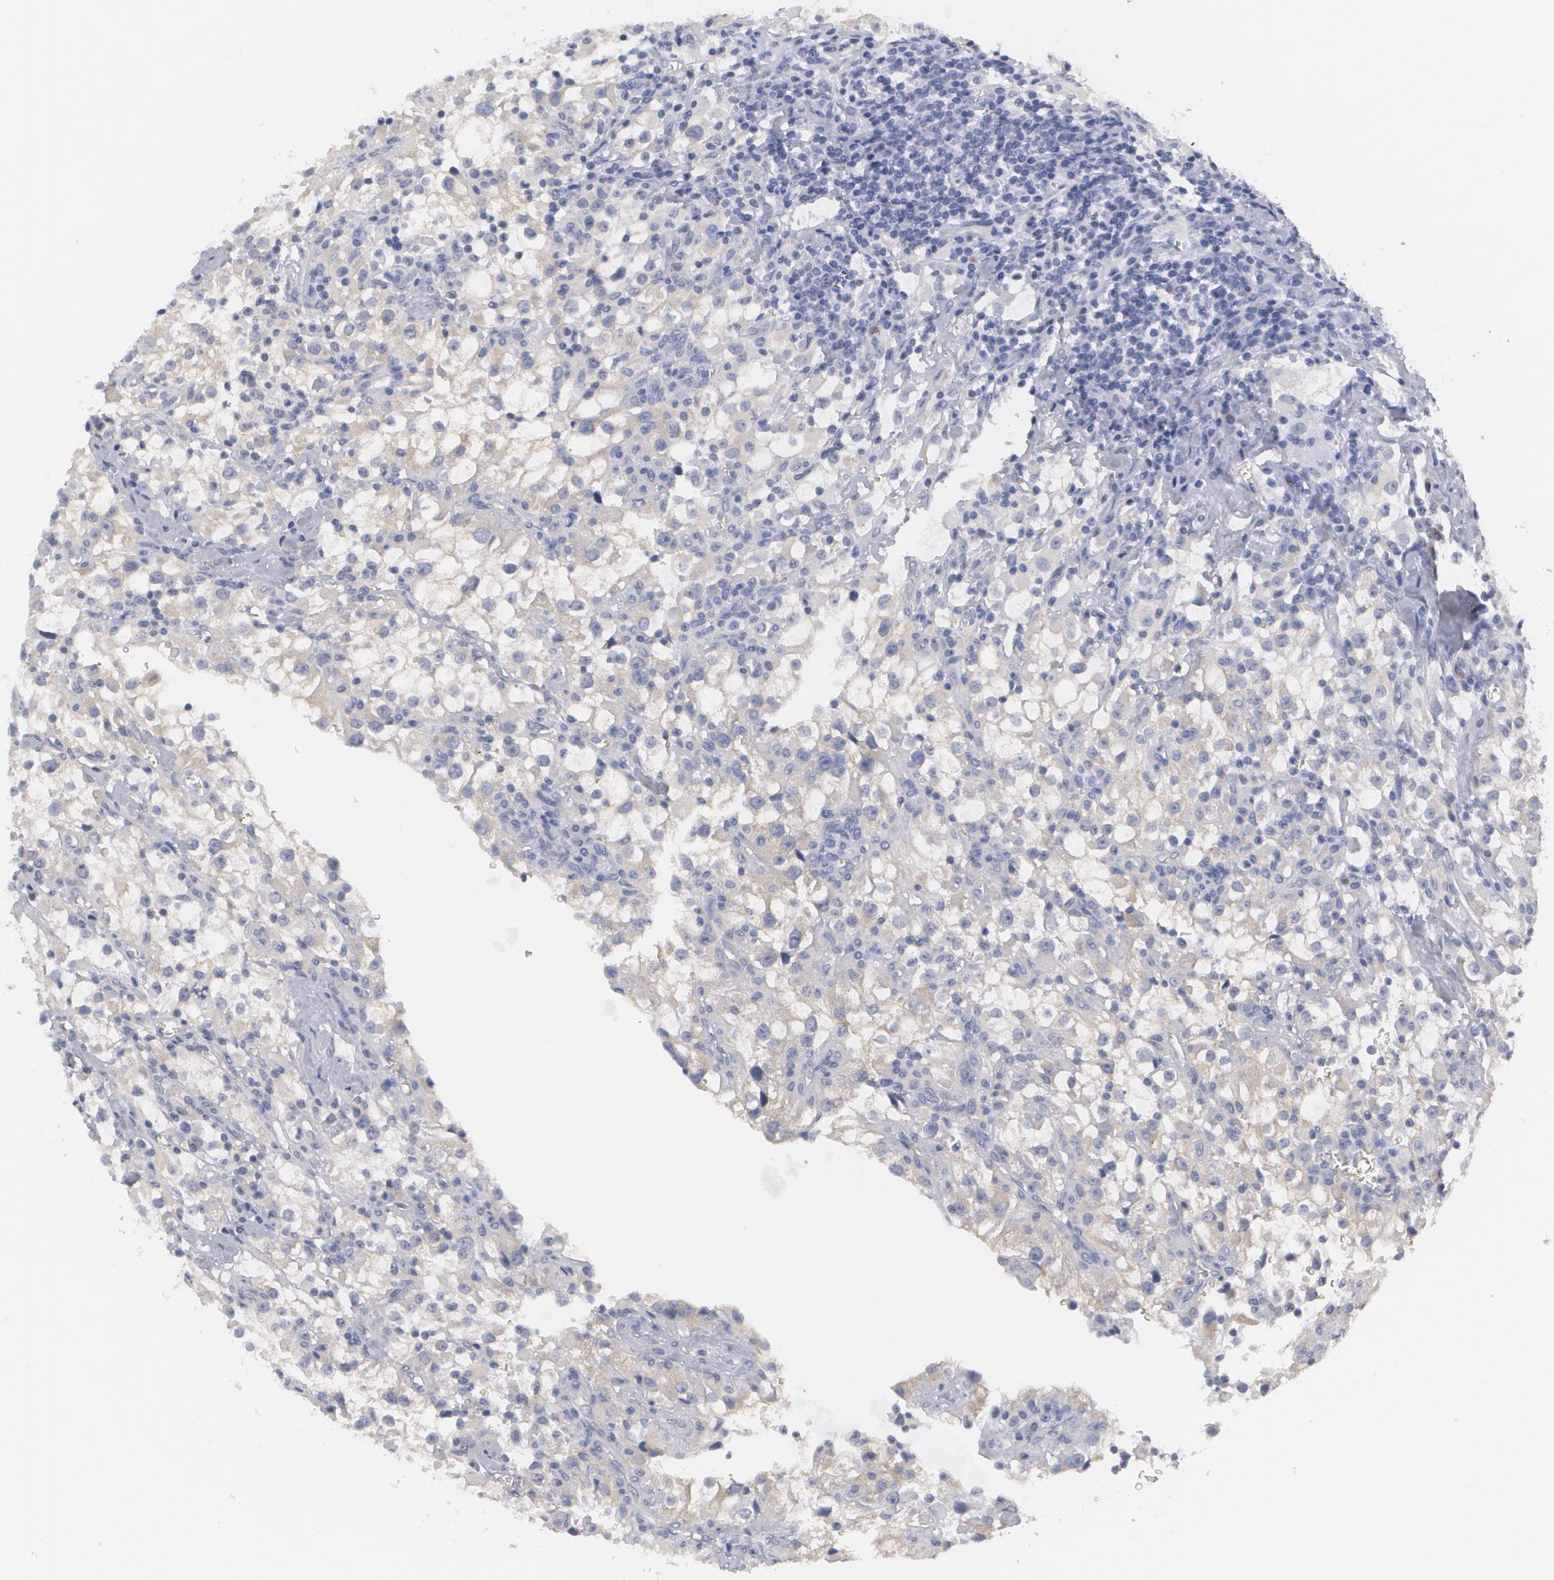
{"staining": {"intensity": "weak", "quantity": "<25%", "location": "cytoplasmic/membranous"}, "tissue": "renal cancer", "cell_type": "Tumor cells", "image_type": "cancer", "snomed": [{"axis": "morphology", "description": "Adenocarcinoma, NOS"}, {"axis": "topography", "description": "Kidney"}], "caption": "Immunohistochemical staining of adenocarcinoma (renal) shows no significant positivity in tumor cells.", "gene": "MBNL3", "patient": {"sex": "female", "age": 52}}